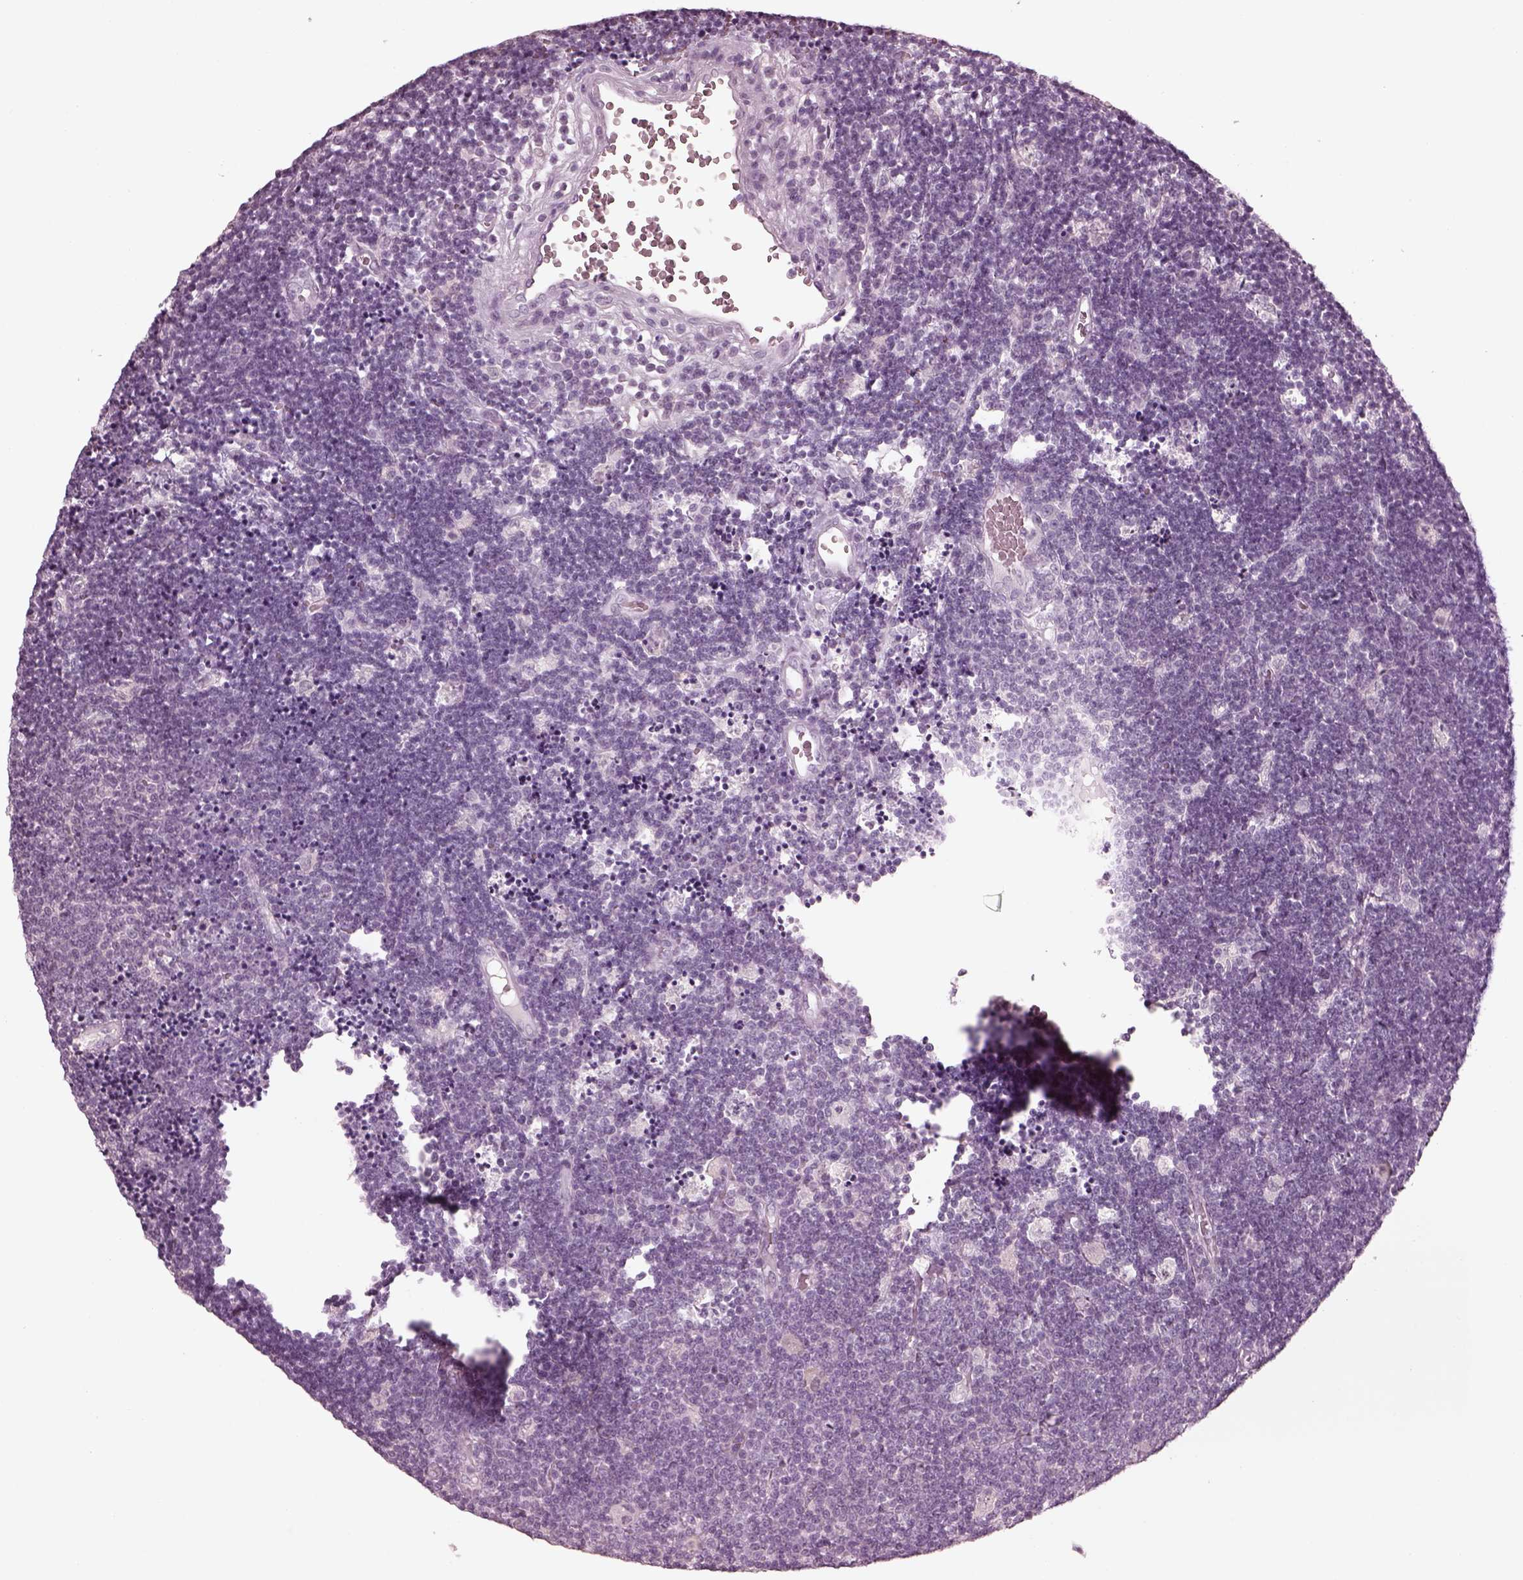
{"staining": {"intensity": "negative", "quantity": "none", "location": "none"}, "tissue": "lymphoma", "cell_type": "Tumor cells", "image_type": "cancer", "snomed": [{"axis": "morphology", "description": "Malignant lymphoma, non-Hodgkin's type, Low grade"}, {"axis": "topography", "description": "Brain"}], "caption": "IHC photomicrograph of human low-grade malignant lymphoma, non-Hodgkin's type stained for a protein (brown), which displays no expression in tumor cells.", "gene": "C2orf81", "patient": {"sex": "female", "age": 66}}